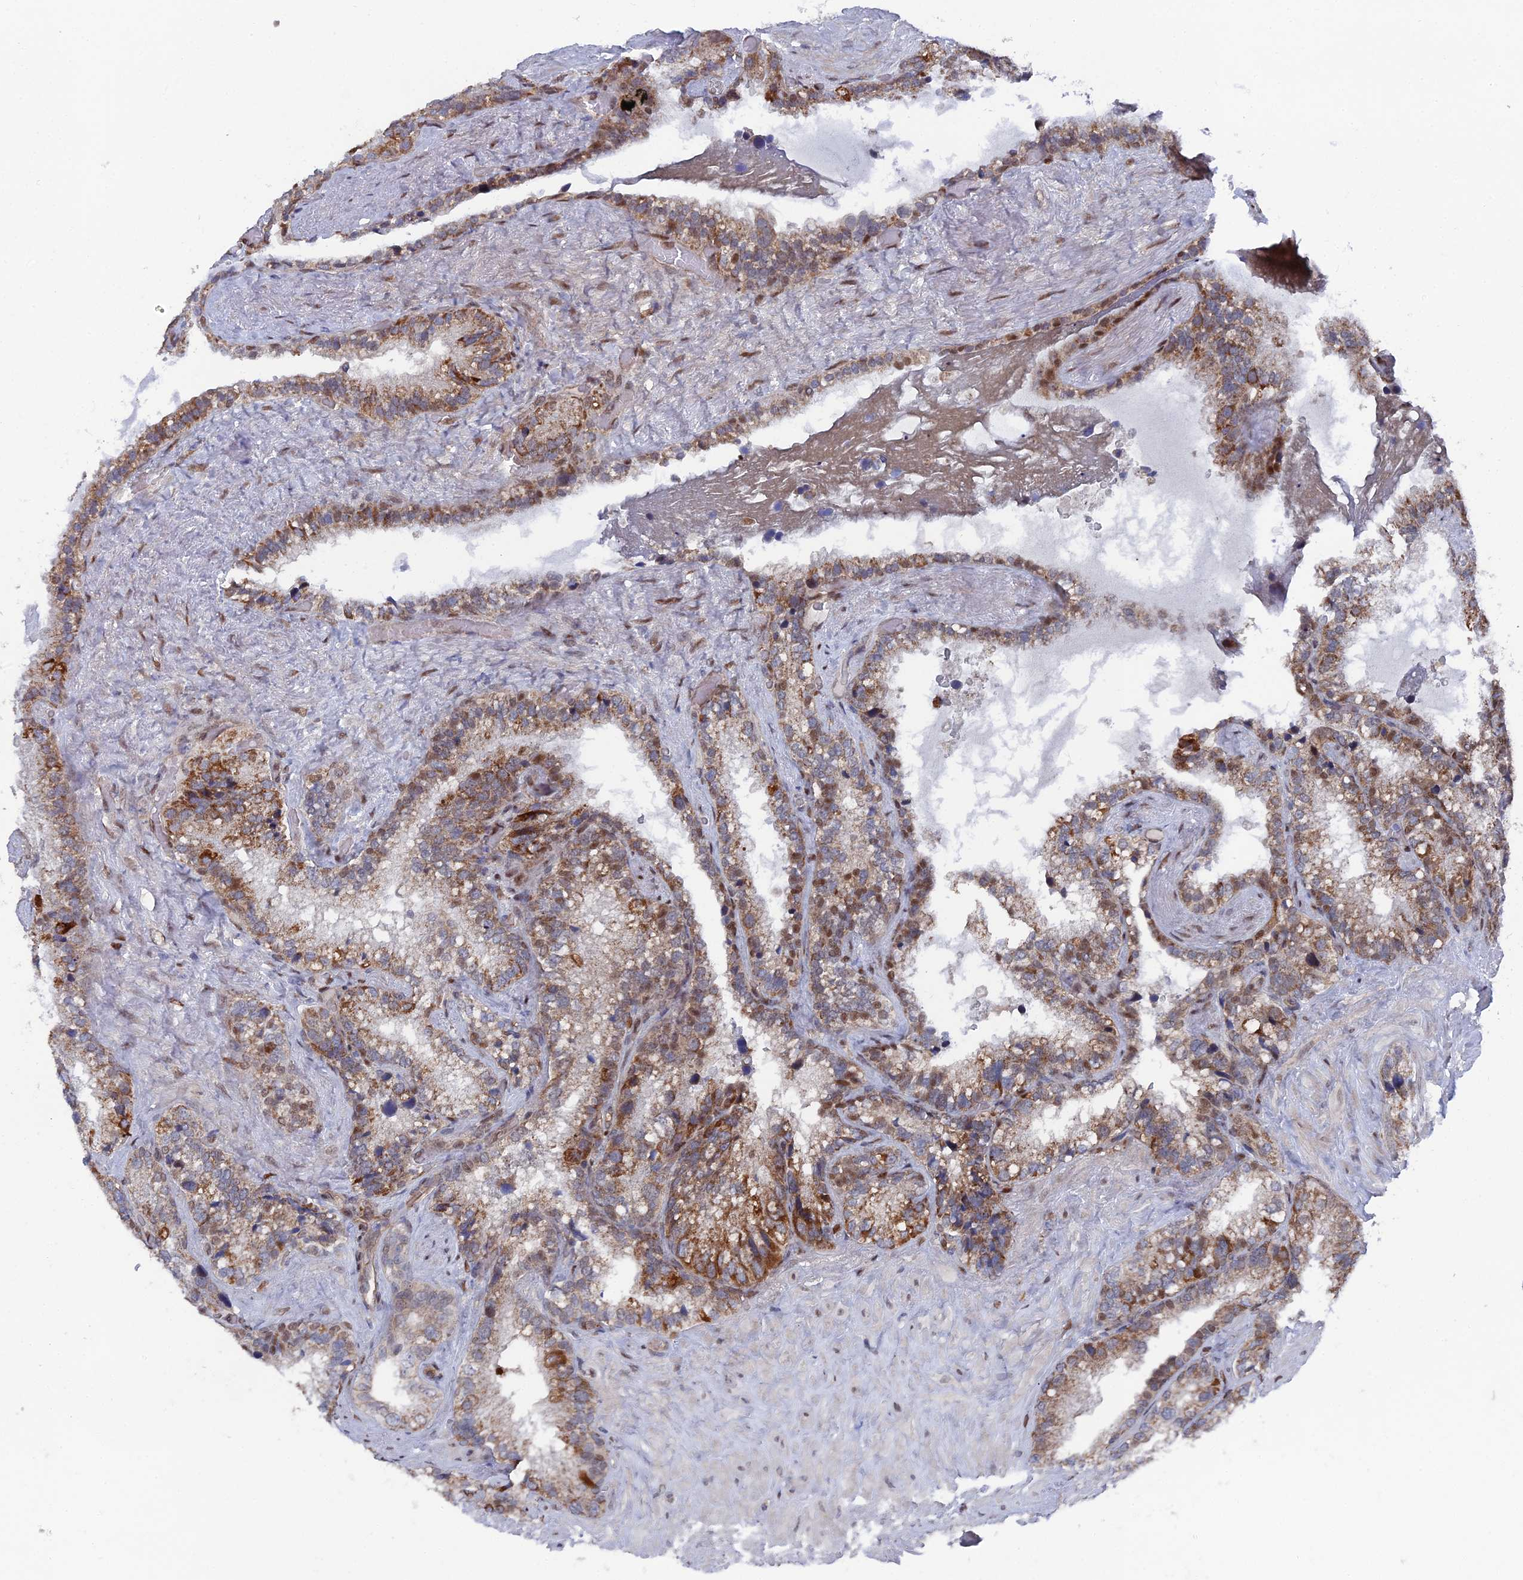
{"staining": {"intensity": "moderate", "quantity": "25%-75%", "location": "cytoplasmic/membranous,nuclear"}, "tissue": "seminal vesicle", "cell_type": "Glandular cells", "image_type": "normal", "snomed": [{"axis": "morphology", "description": "Normal tissue, NOS"}, {"axis": "topography", "description": "Prostate"}, {"axis": "topography", "description": "Seminal veicle"}], "caption": "Protein analysis of unremarkable seminal vesicle reveals moderate cytoplasmic/membranous,nuclear expression in about 25%-75% of glandular cells.", "gene": "UNC5D", "patient": {"sex": "male", "age": 68}}